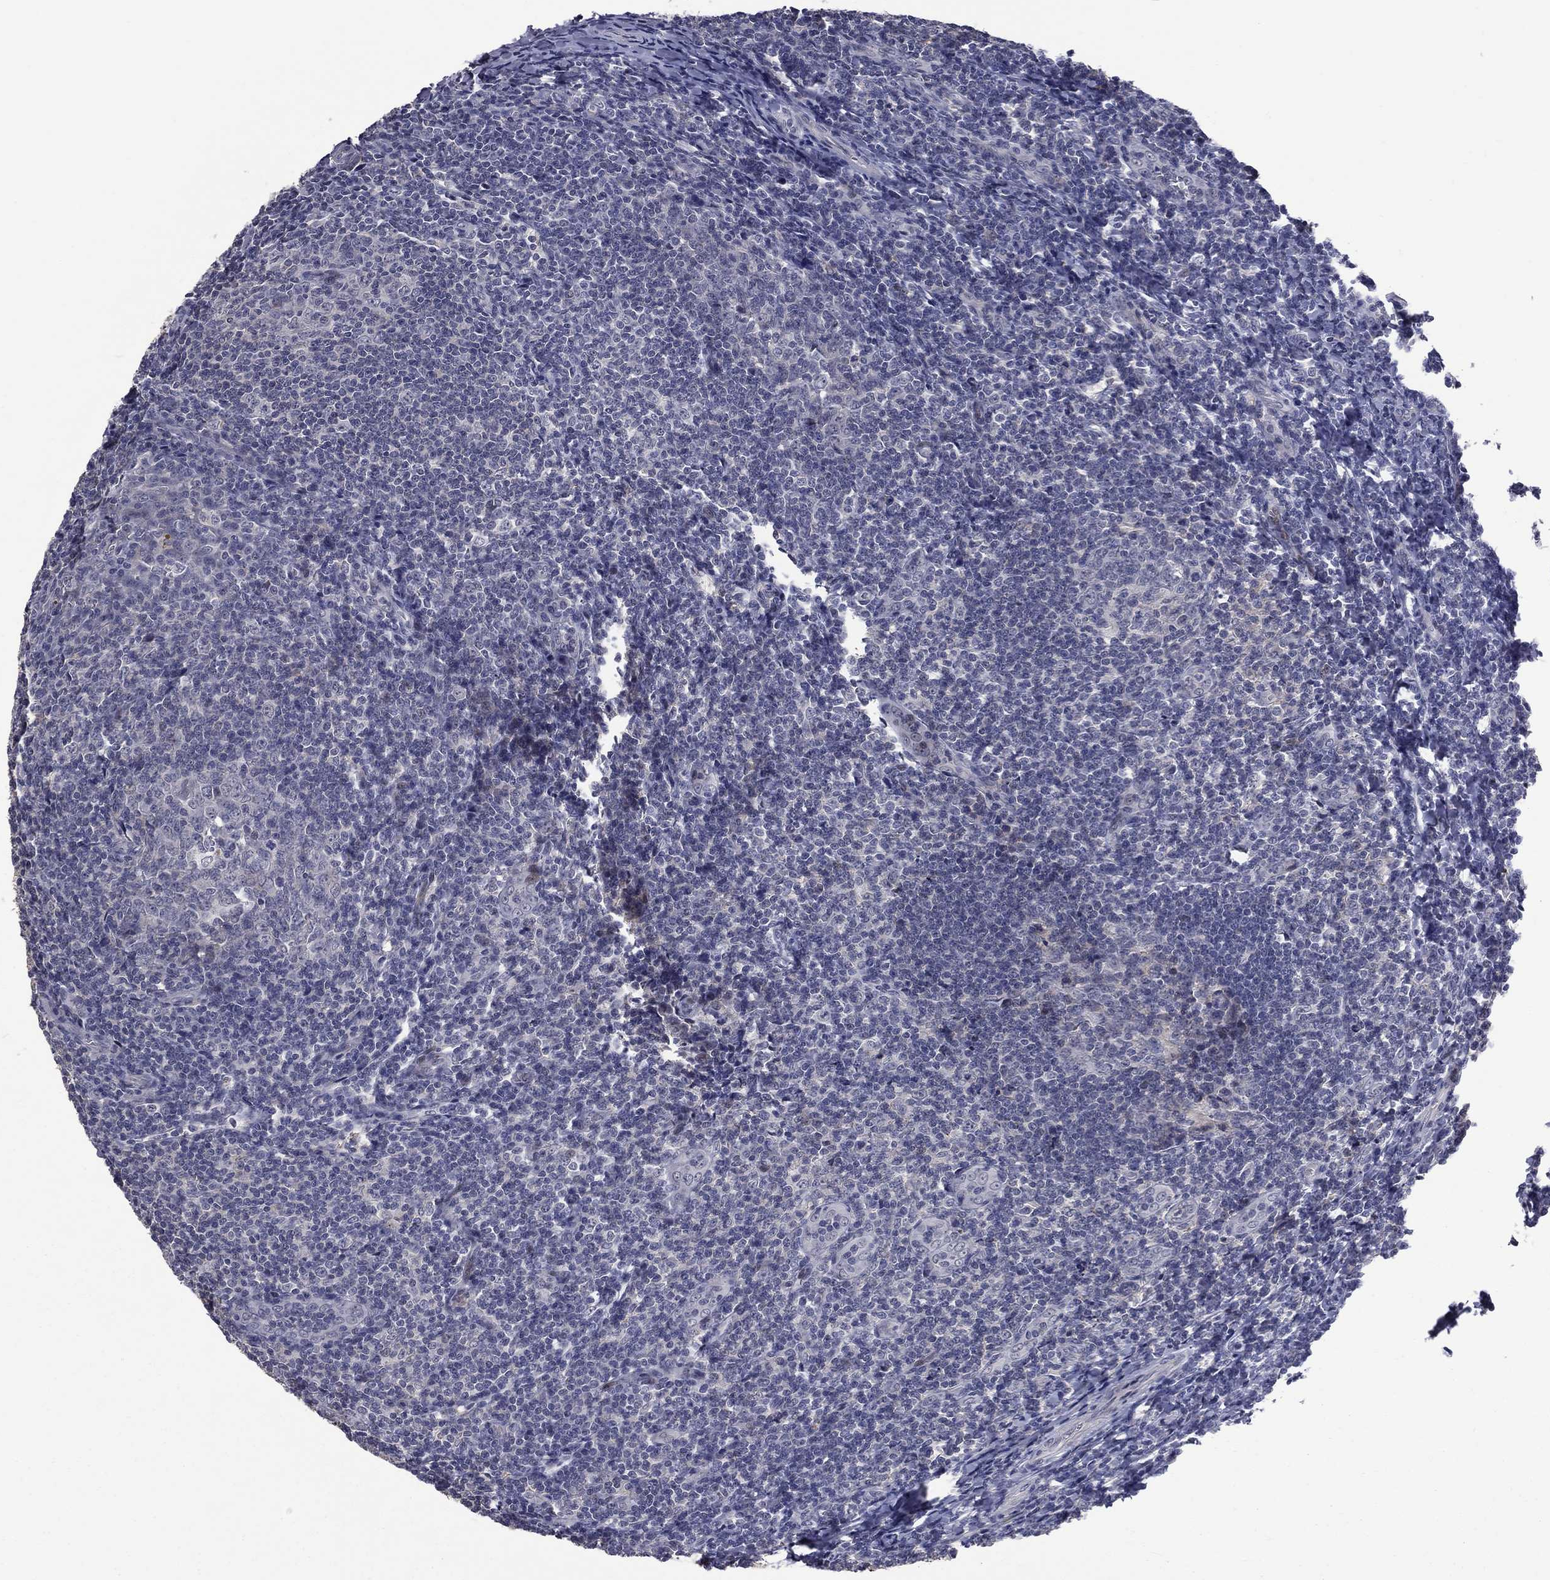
{"staining": {"intensity": "negative", "quantity": "none", "location": "none"}, "tissue": "tonsil", "cell_type": "Germinal center cells", "image_type": "normal", "snomed": [{"axis": "morphology", "description": "Normal tissue, NOS"}, {"axis": "topography", "description": "Tonsil"}], "caption": "This is an immunohistochemistry image of benign human tonsil. There is no staining in germinal center cells.", "gene": "FGG", "patient": {"sex": "male", "age": 20}}